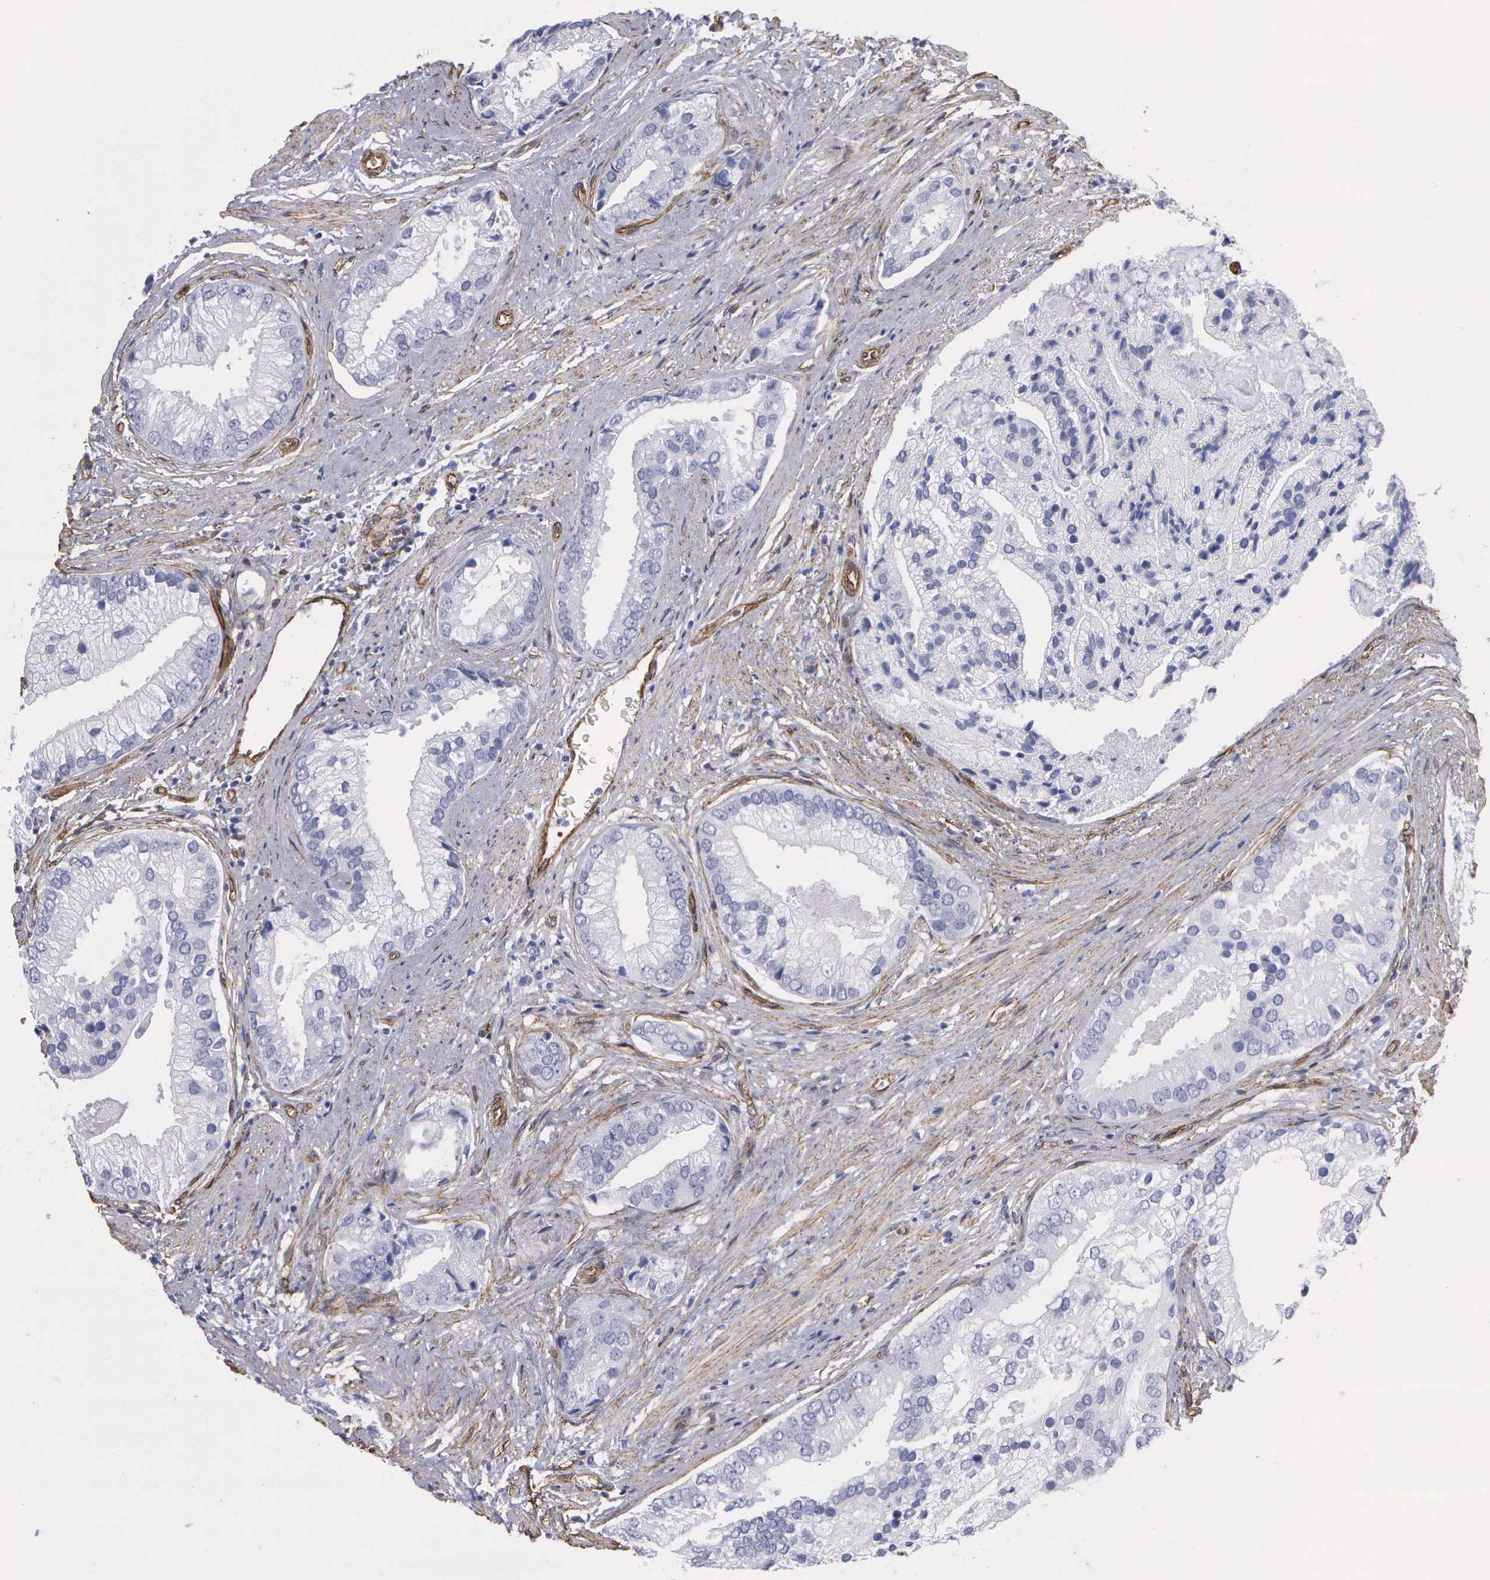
{"staining": {"intensity": "negative", "quantity": "none", "location": "none"}, "tissue": "prostate cancer", "cell_type": "Tumor cells", "image_type": "cancer", "snomed": [{"axis": "morphology", "description": "Adenocarcinoma, Low grade"}, {"axis": "topography", "description": "Prostate"}], "caption": "IHC of human adenocarcinoma (low-grade) (prostate) displays no staining in tumor cells.", "gene": "MAGEB10", "patient": {"sex": "male", "age": 71}}